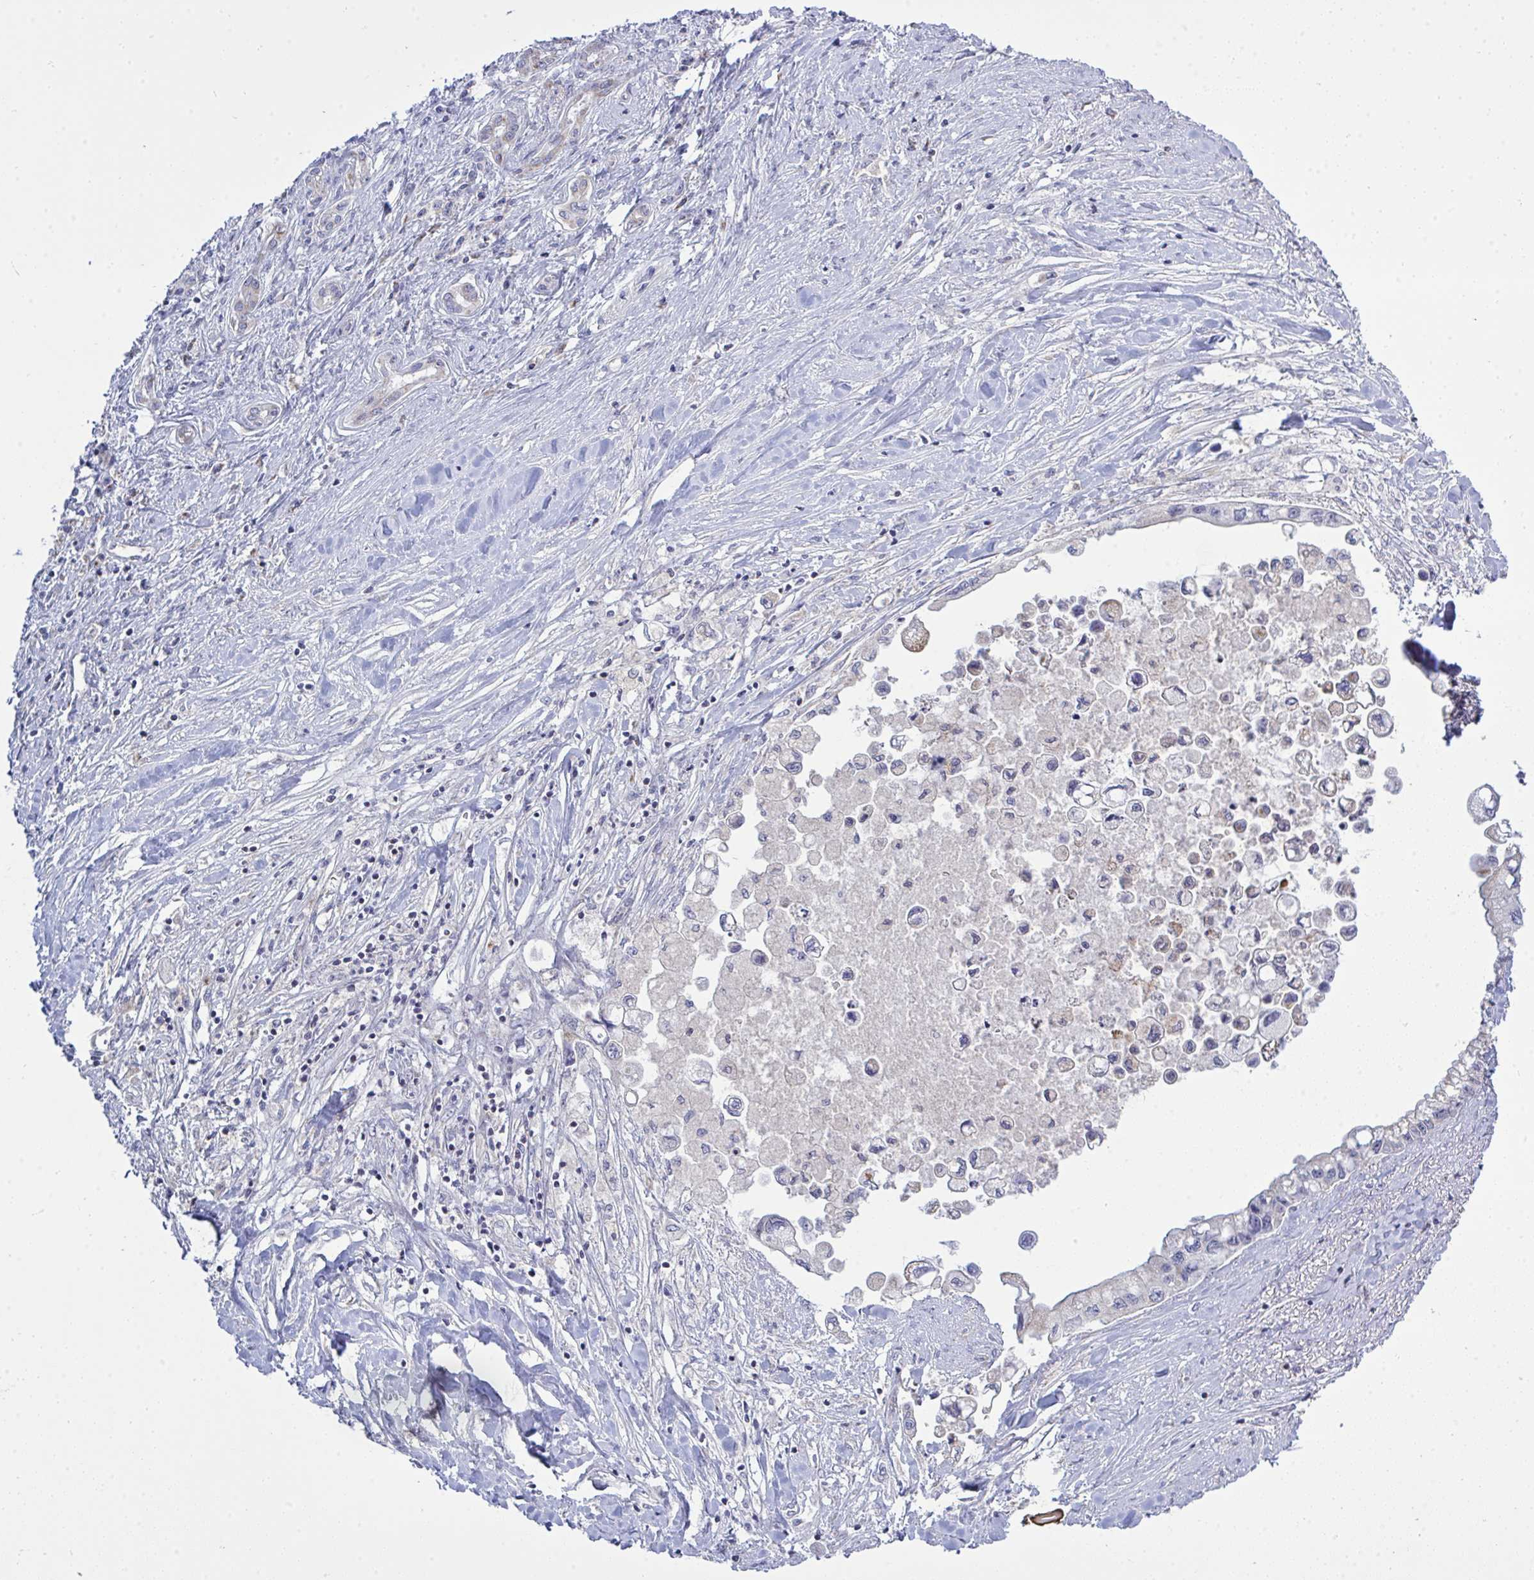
{"staining": {"intensity": "negative", "quantity": "none", "location": "none"}, "tissue": "pancreatic cancer", "cell_type": "Tumor cells", "image_type": "cancer", "snomed": [{"axis": "morphology", "description": "Adenocarcinoma, NOS"}, {"axis": "topography", "description": "Pancreas"}], "caption": "DAB immunohistochemical staining of human pancreatic adenocarcinoma reveals no significant expression in tumor cells. Nuclei are stained in blue.", "gene": "NDUFA7", "patient": {"sex": "male", "age": 61}}